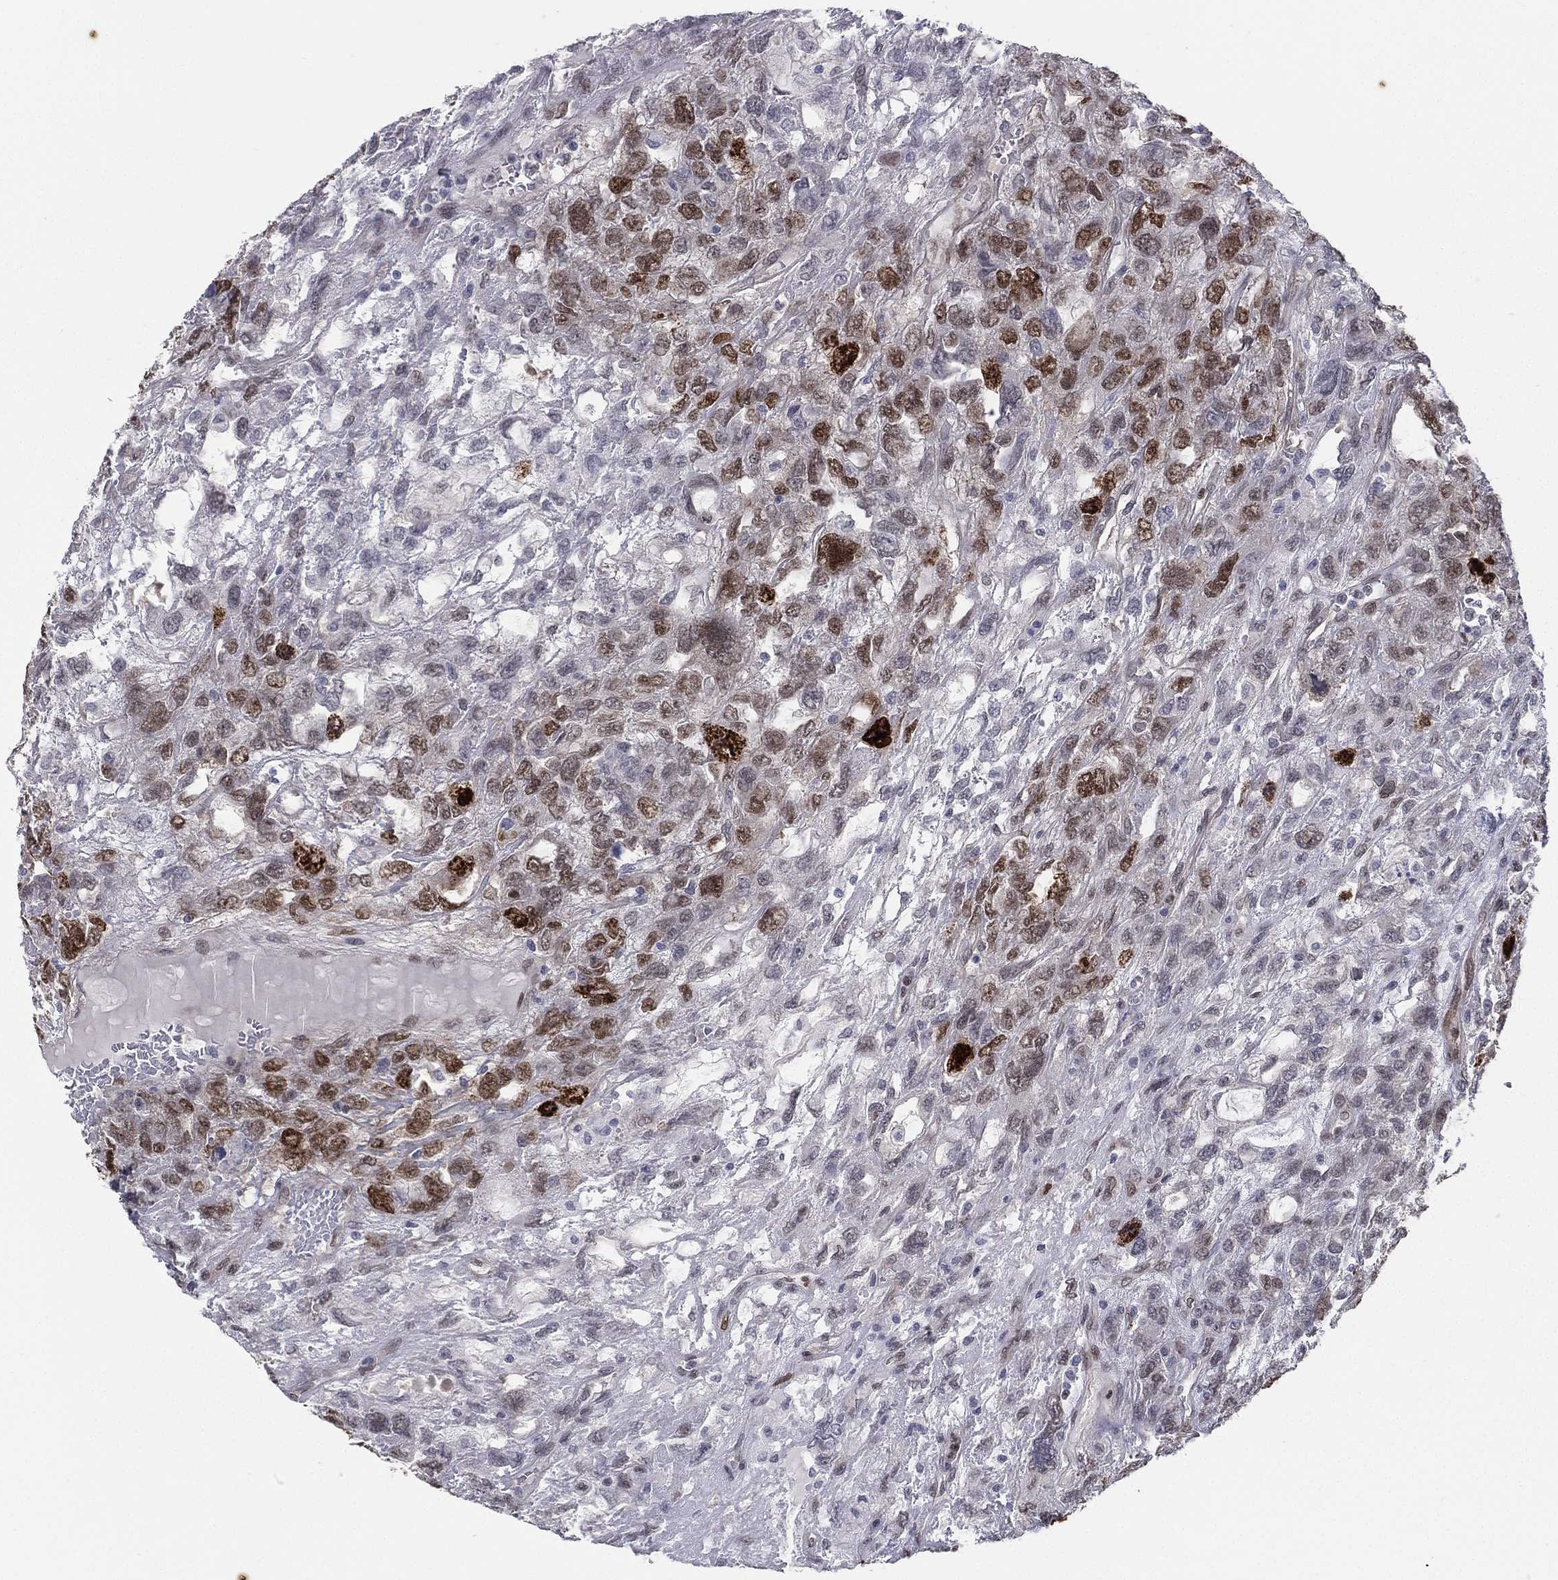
{"staining": {"intensity": "strong", "quantity": "25%-75%", "location": "nuclear"}, "tissue": "testis cancer", "cell_type": "Tumor cells", "image_type": "cancer", "snomed": [{"axis": "morphology", "description": "Seminoma, NOS"}, {"axis": "topography", "description": "Testis"}], "caption": "Immunohistochemistry (IHC) of seminoma (testis) displays high levels of strong nuclear positivity in approximately 25%-75% of tumor cells.", "gene": "LMNB1", "patient": {"sex": "male", "age": 52}}